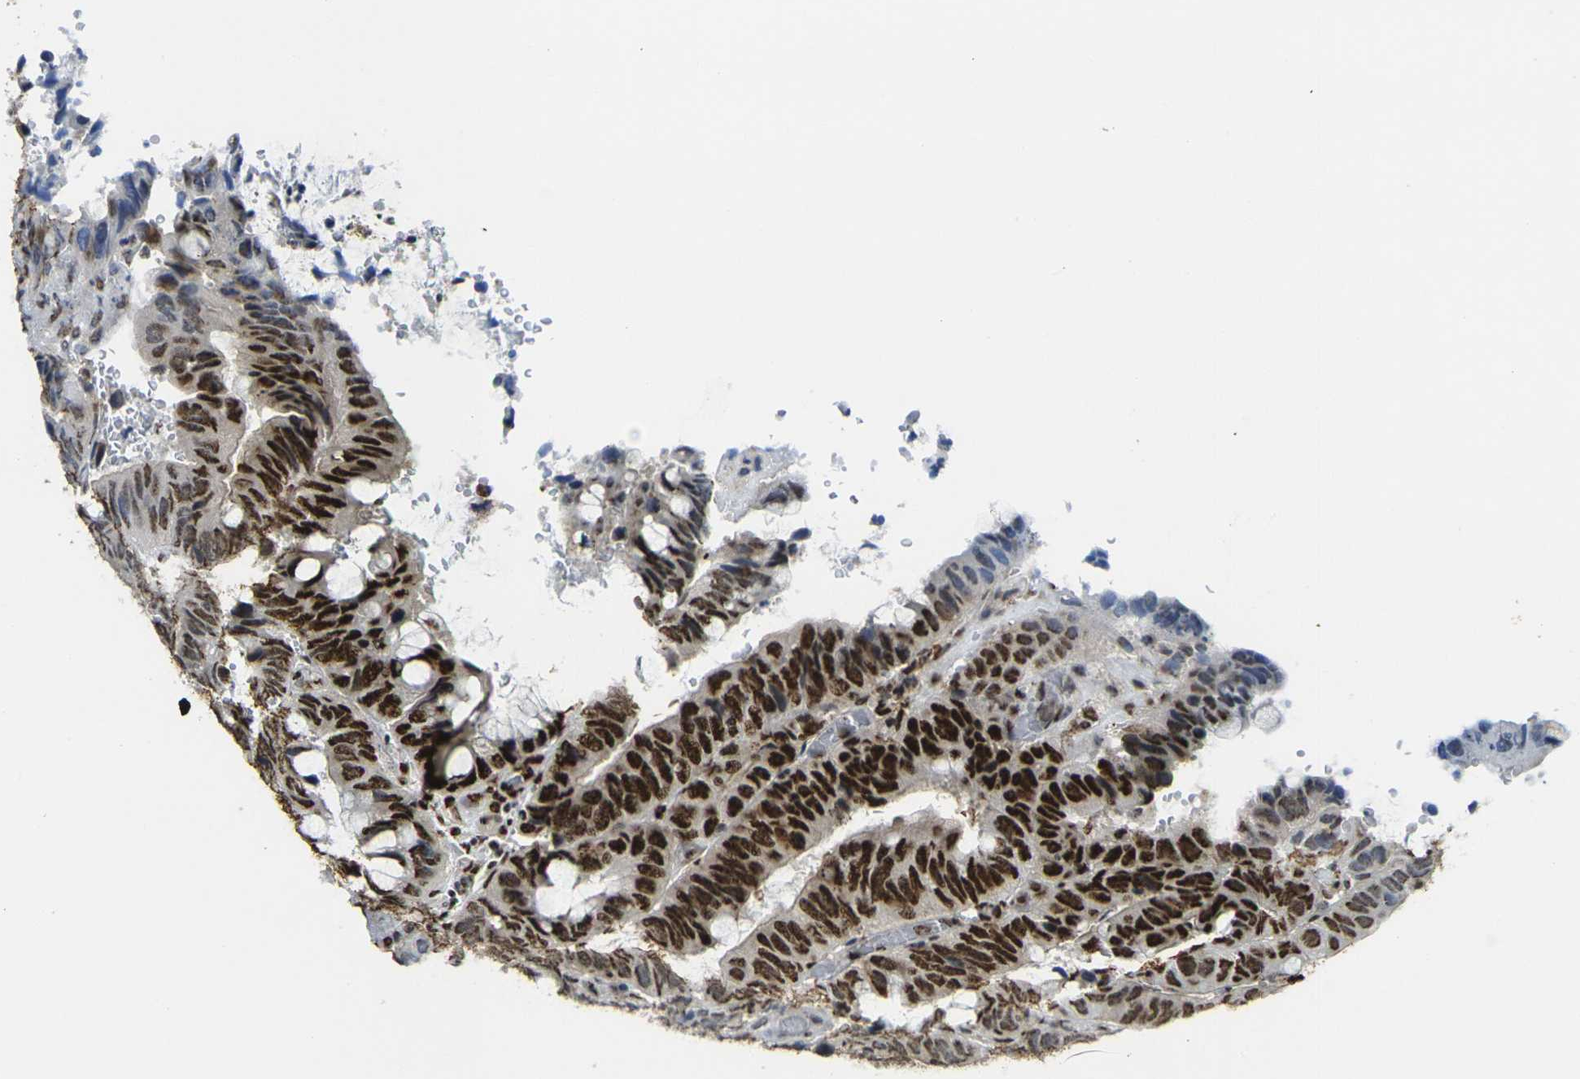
{"staining": {"intensity": "strong", "quantity": ">75%", "location": "nuclear"}, "tissue": "colorectal cancer", "cell_type": "Tumor cells", "image_type": "cancer", "snomed": [{"axis": "morphology", "description": "Normal tissue, NOS"}, {"axis": "morphology", "description": "Adenocarcinoma, NOS"}, {"axis": "topography", "description": "Rectum"}, {"axis": "topography", "description": "Peripheral nerve tissue"}], "caption": "Colorectal adenocarcinoma was stained to show a protein in brown. There is high levels of strong nuclear staining in about >75% of tumor cells. (Brightfield microscopy of DAB IHC at high magnification).", "gene": "SMARCC1", "patient": {"sex": "male", "age": 92}}